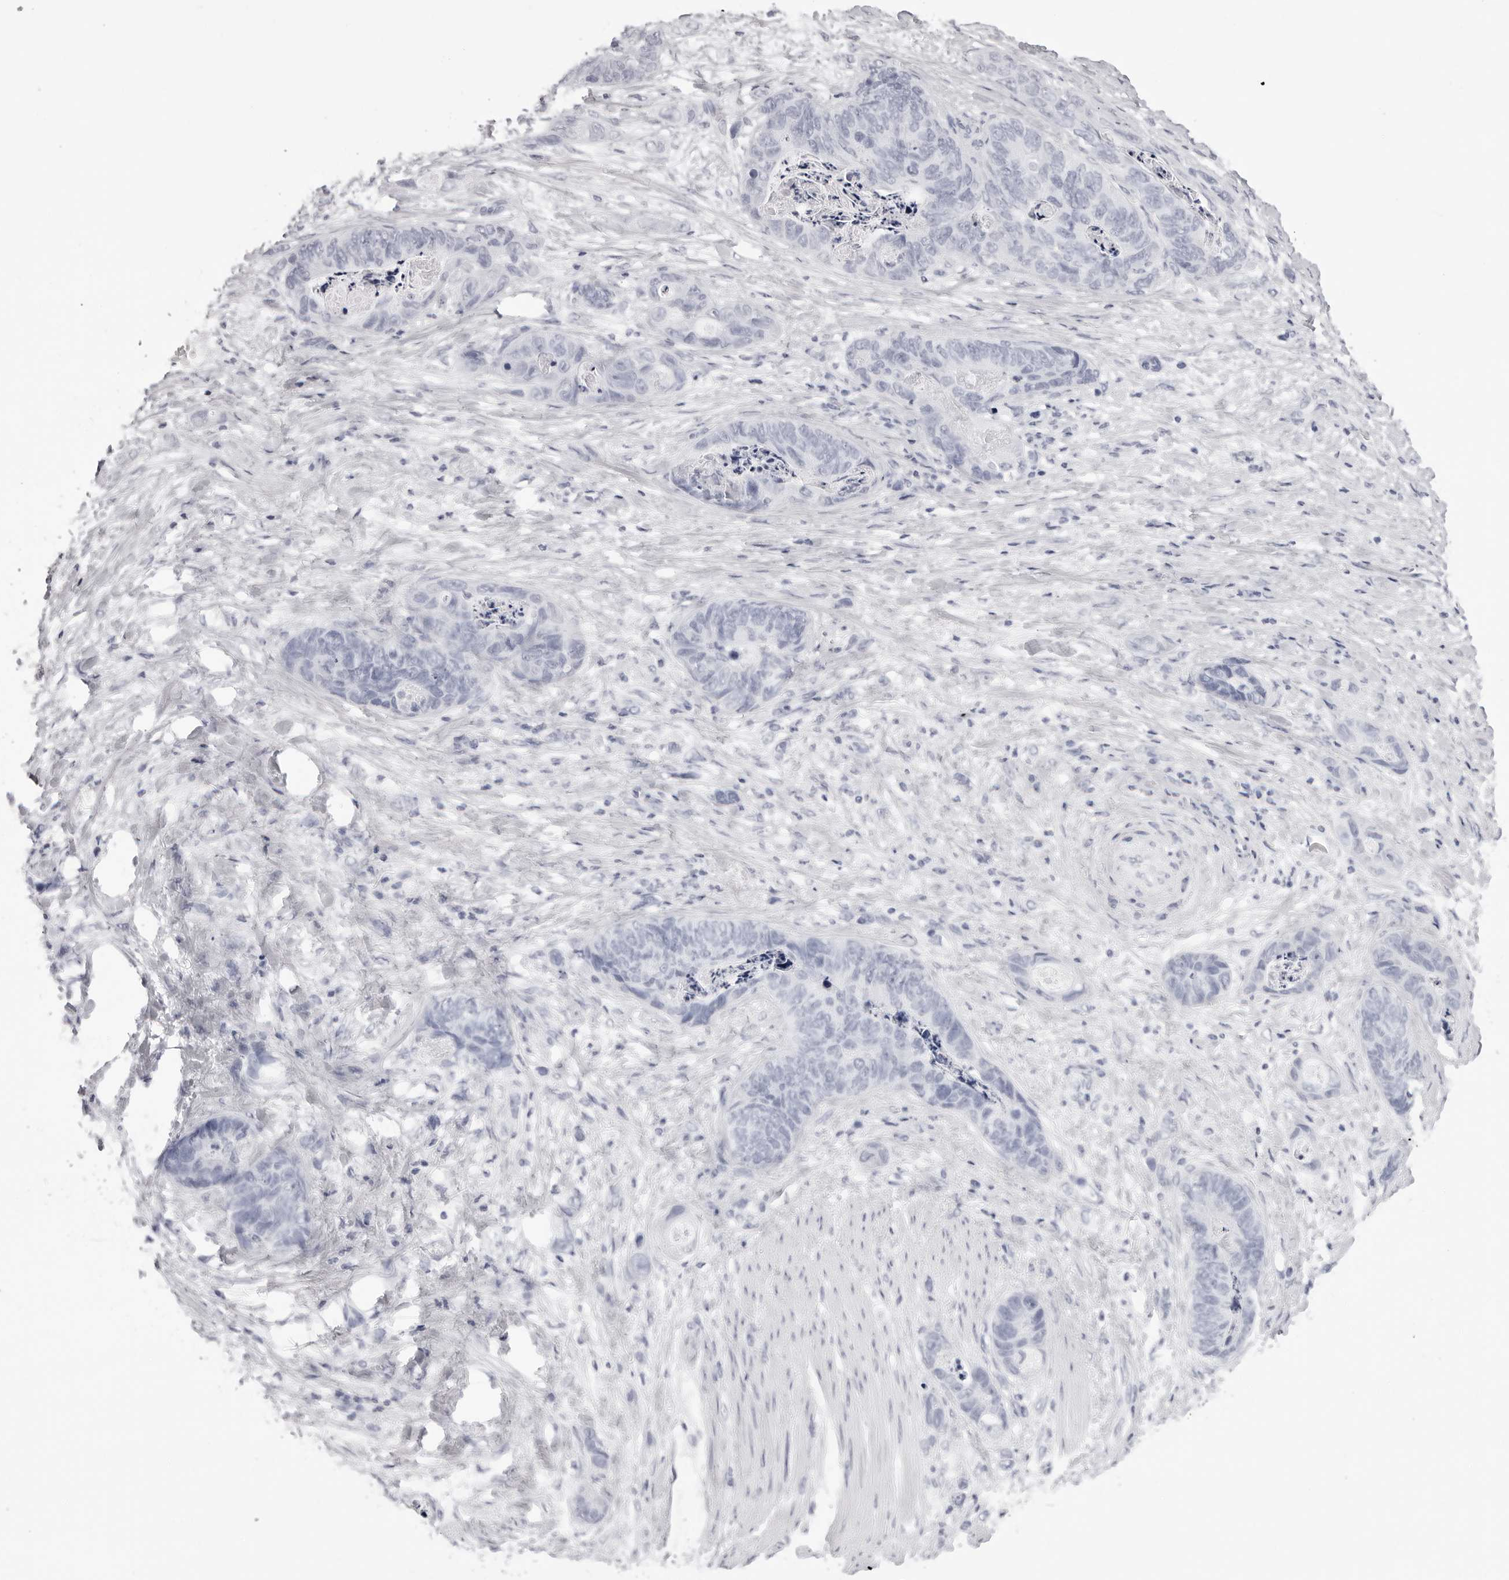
{"staining": {"intensity": "negative", "quantity": "none", "location": "none"}, "tissue": "stomach cancer", "cell_type": "Tumor cells", "image_type": "cancer", "snomed": [{"axis": "morphology", "description": "Normal tissue, NOS"}, {"axis": "morphology", "description": "Adenocarcinoma, NOS"}, {"axis": "topography", "description": "Stomach"}], "caption": "Immunohistochemistry of stomach cancer (adenocarcinoma) demonstrates no expression in tumor cells.", "gene": "RHO", "patient": {"sex": "female", "age": 89}}